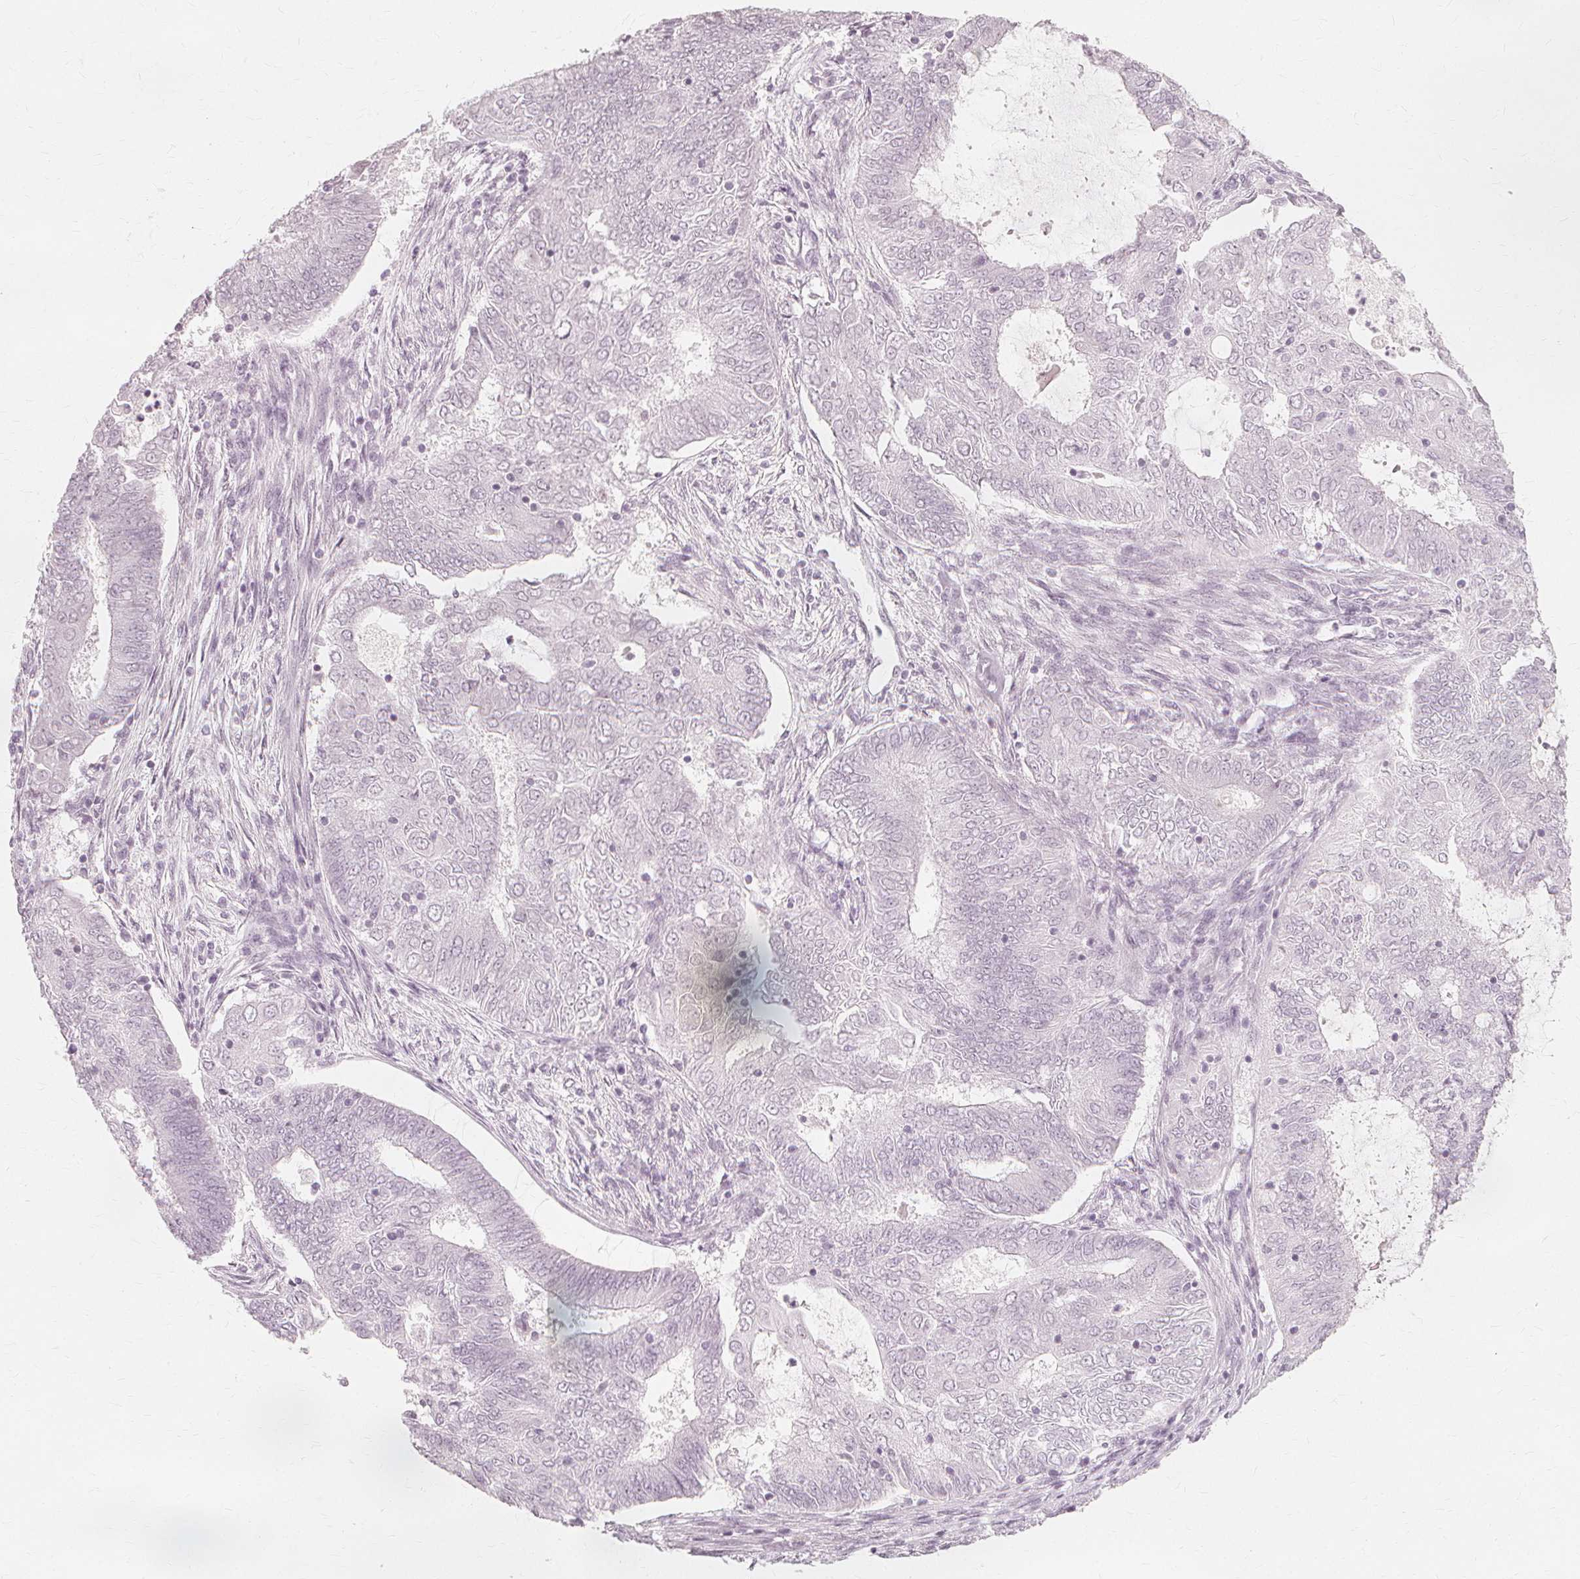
{"staining": {"intensity": "negative", "quantity": "none", "location": "none"}, "tissue": "endometrial cancer", "cell_type": "Tumor cells", "image_type": "cancer", "snomed": [{"axis": "morphology", "description": "Adenocarcinoma, NOS"}, {"axis": "topography", "description": "Endometrium"}], "caption": "Immunohistochemistry (IHC) of human endometrial cancer displays no positivity in tumor cells.", "gene": "NXPE1", "patient": {"sex": "female", "age": 62}}